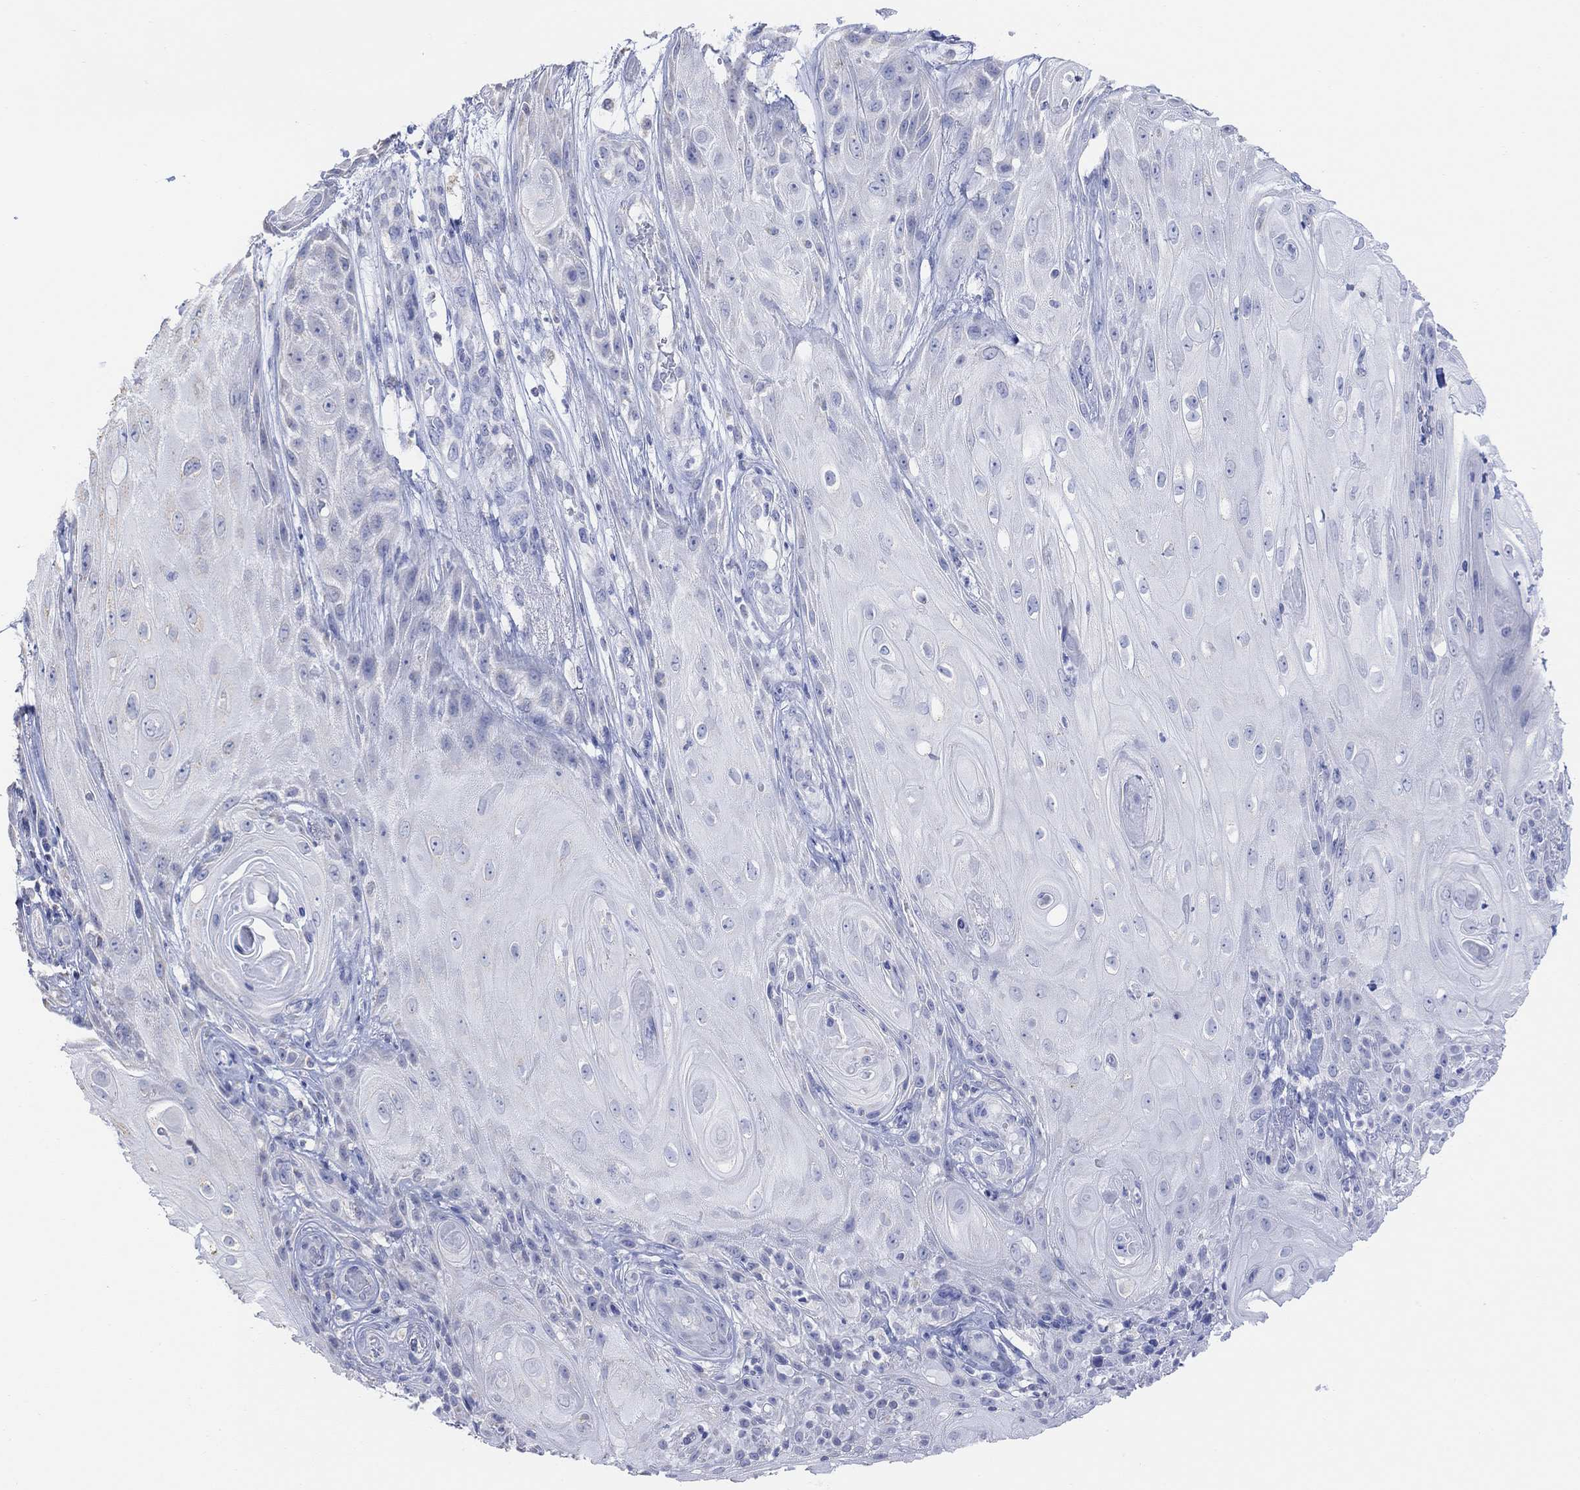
{"staining": {"intensity": "negative", "quantity": "none", "location": "none"}, "tissue": "skin cancer", "cell_type": "Tumor cells", "image_type": "cancer", "snomed": [{"axis": "morphology", "description": "Squamous cell carcinoma, NOS"}, {"axis": "topography", "description": "Skin"}], "caption": "An image of skin cancer (squamous cell carcinoma) stained for a protein demonstrates no brown staining in tumor cells.", "gene": "SYT12", "patient": {"sex": "male", "age": 62}}